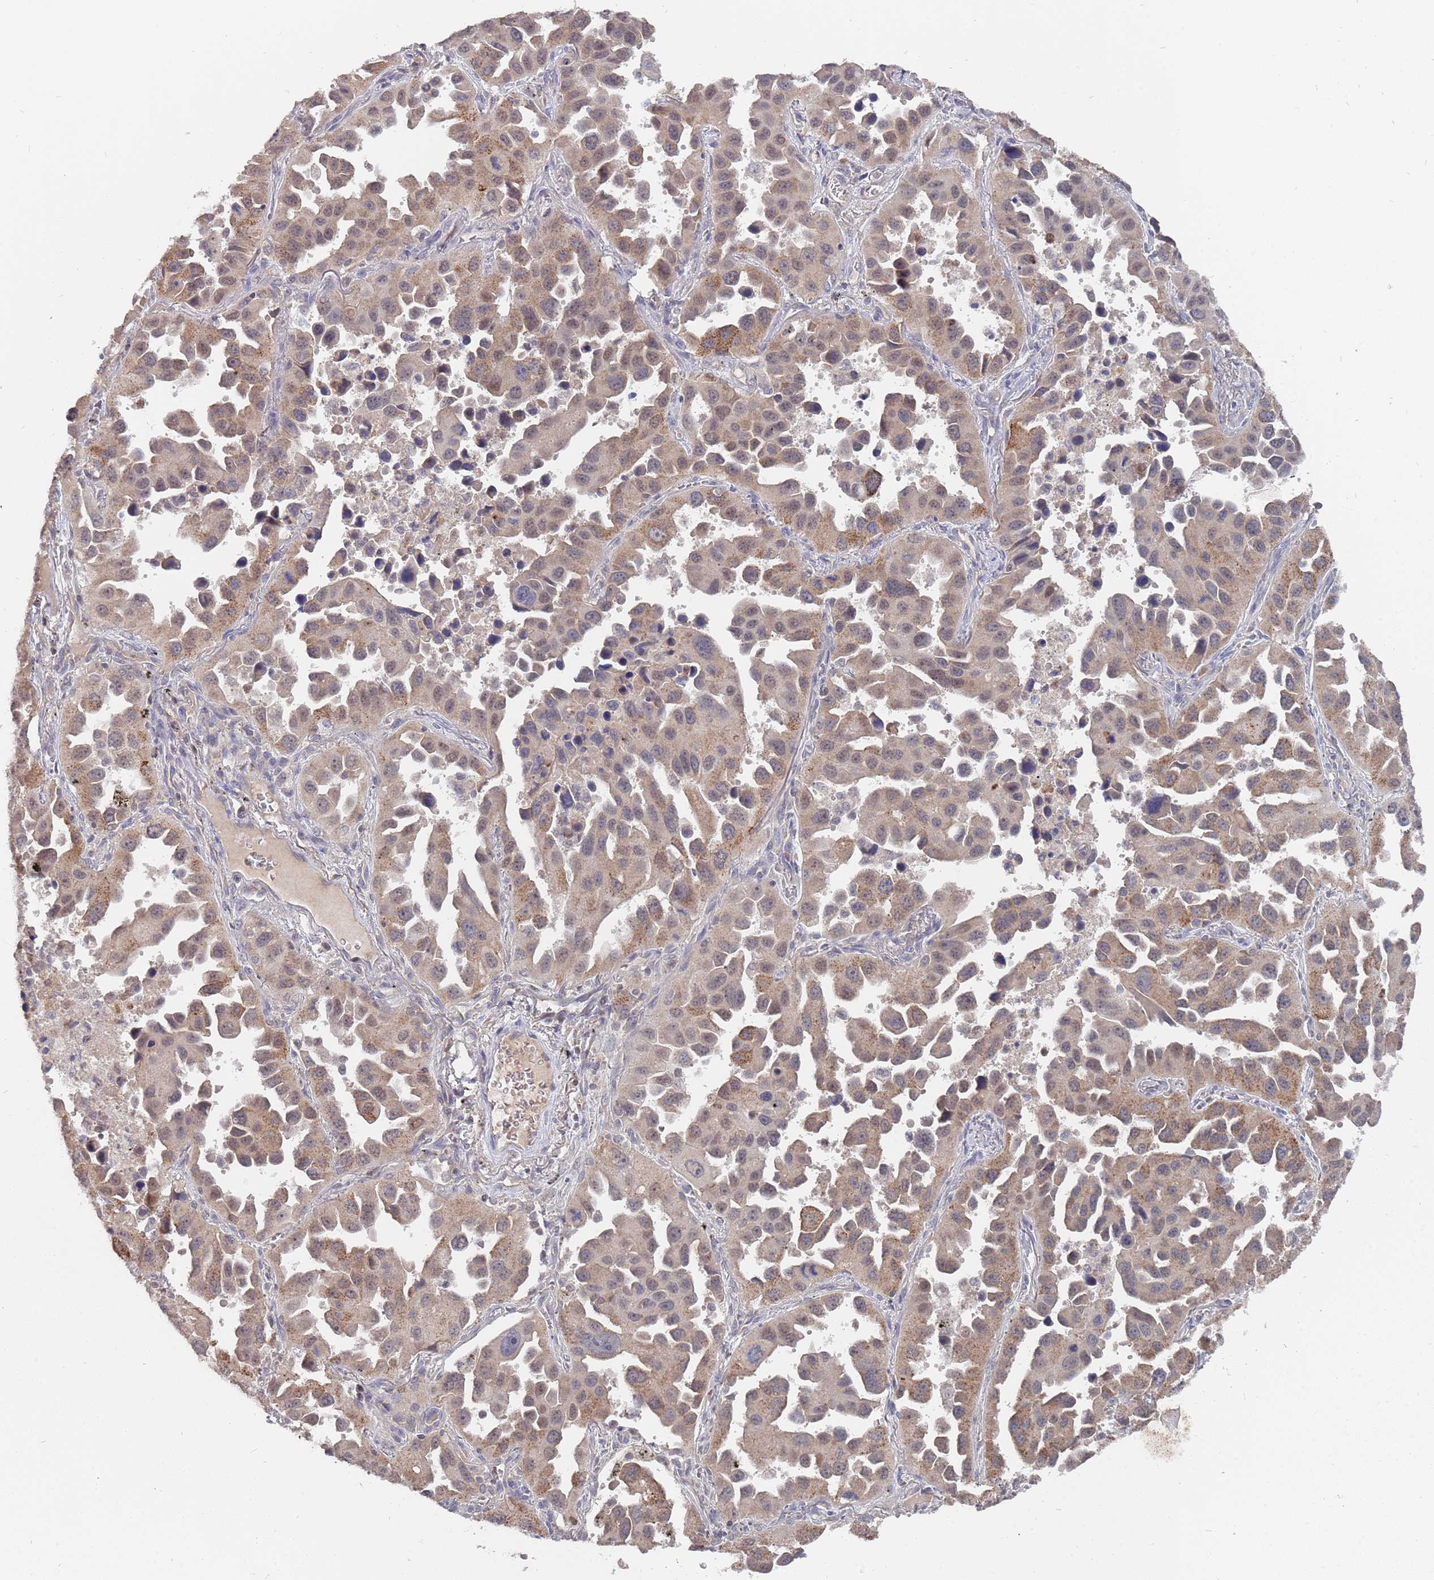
{"staining": {"intensity": "weak", "quantity": "25%-75%", "location": "cytoplasmic/membranous,nuclear"}, "tissue": "lung cancer", "cell_type": "Tumor cells", "image_type": "cancer", "snomed": [{"axis": "morphology", "description": "Adenocarcinoma, NOS"}, {"axis": "topography", "description": "Lung"}], "caption": "Weak cytoplasmic/membranous and nuclear positivity is present in about 25%-75% of tumor cells in lung cancer (adenocarcinoma). The protein of interest is shown in brown color, while the nuclei are stained blue.", "gene": "TCEANC2", "patient": {"sex": "male", "age": 66}}